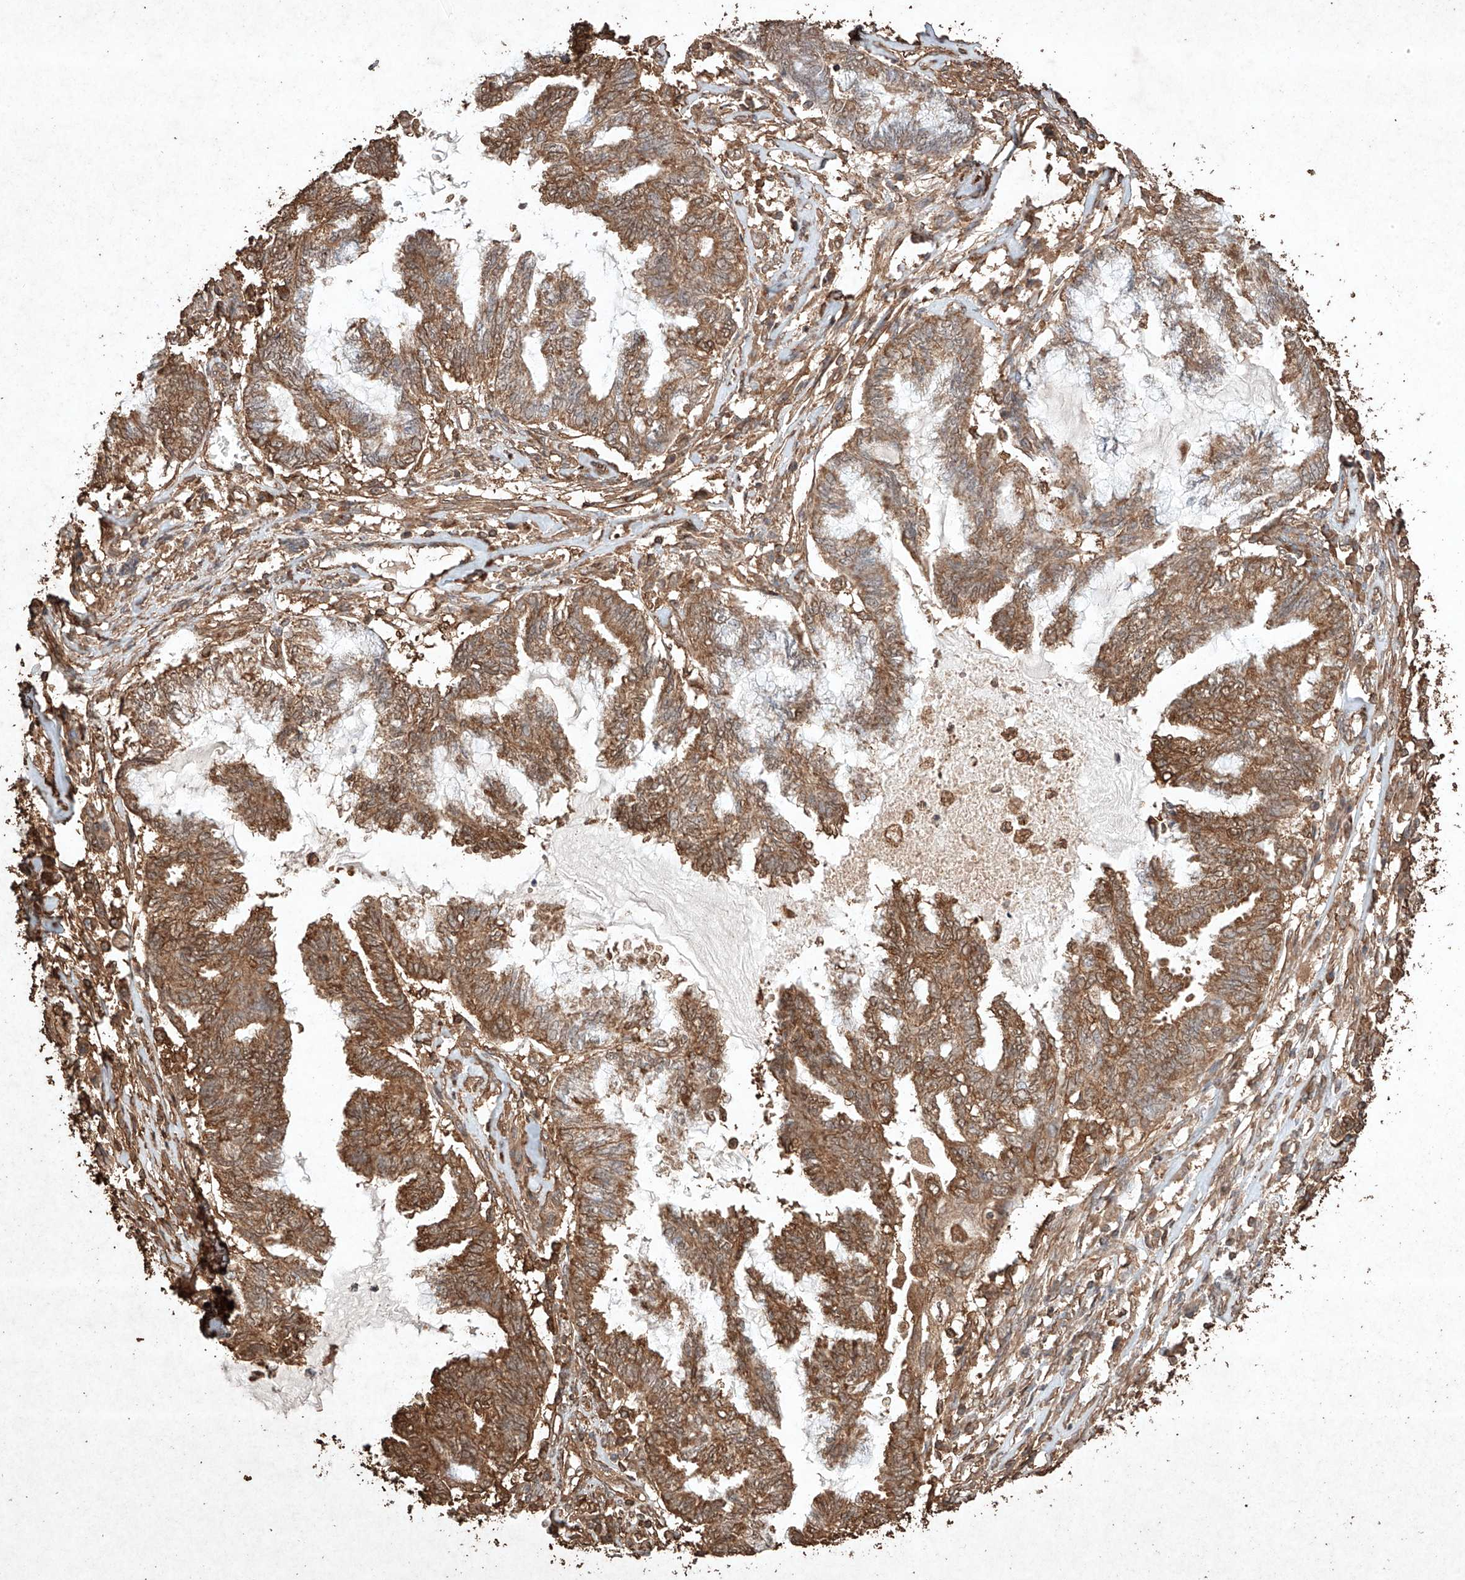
{"staining": {"intensity": "moderate", "quantity": ">75%", "location": "cytoplasmic/membranous"}, "tissue": "endometrial cancer", "cell_type": "Tumor cells", "image_type": "cancer", "snomed": [{"axis": "morphology", "description": "Adenocarcinoma, NOS"}, {"axis": "topography", "description": "Endometrium"}], "caption": "The image demonstrates a brown stain indicating the presence of a protein in the cytoplasmic/membranous of tumor cells in endometrial cancer (adenocarcinoma).", "gene": "M6PR", "patient": {"sex": "female", "age": 86}}